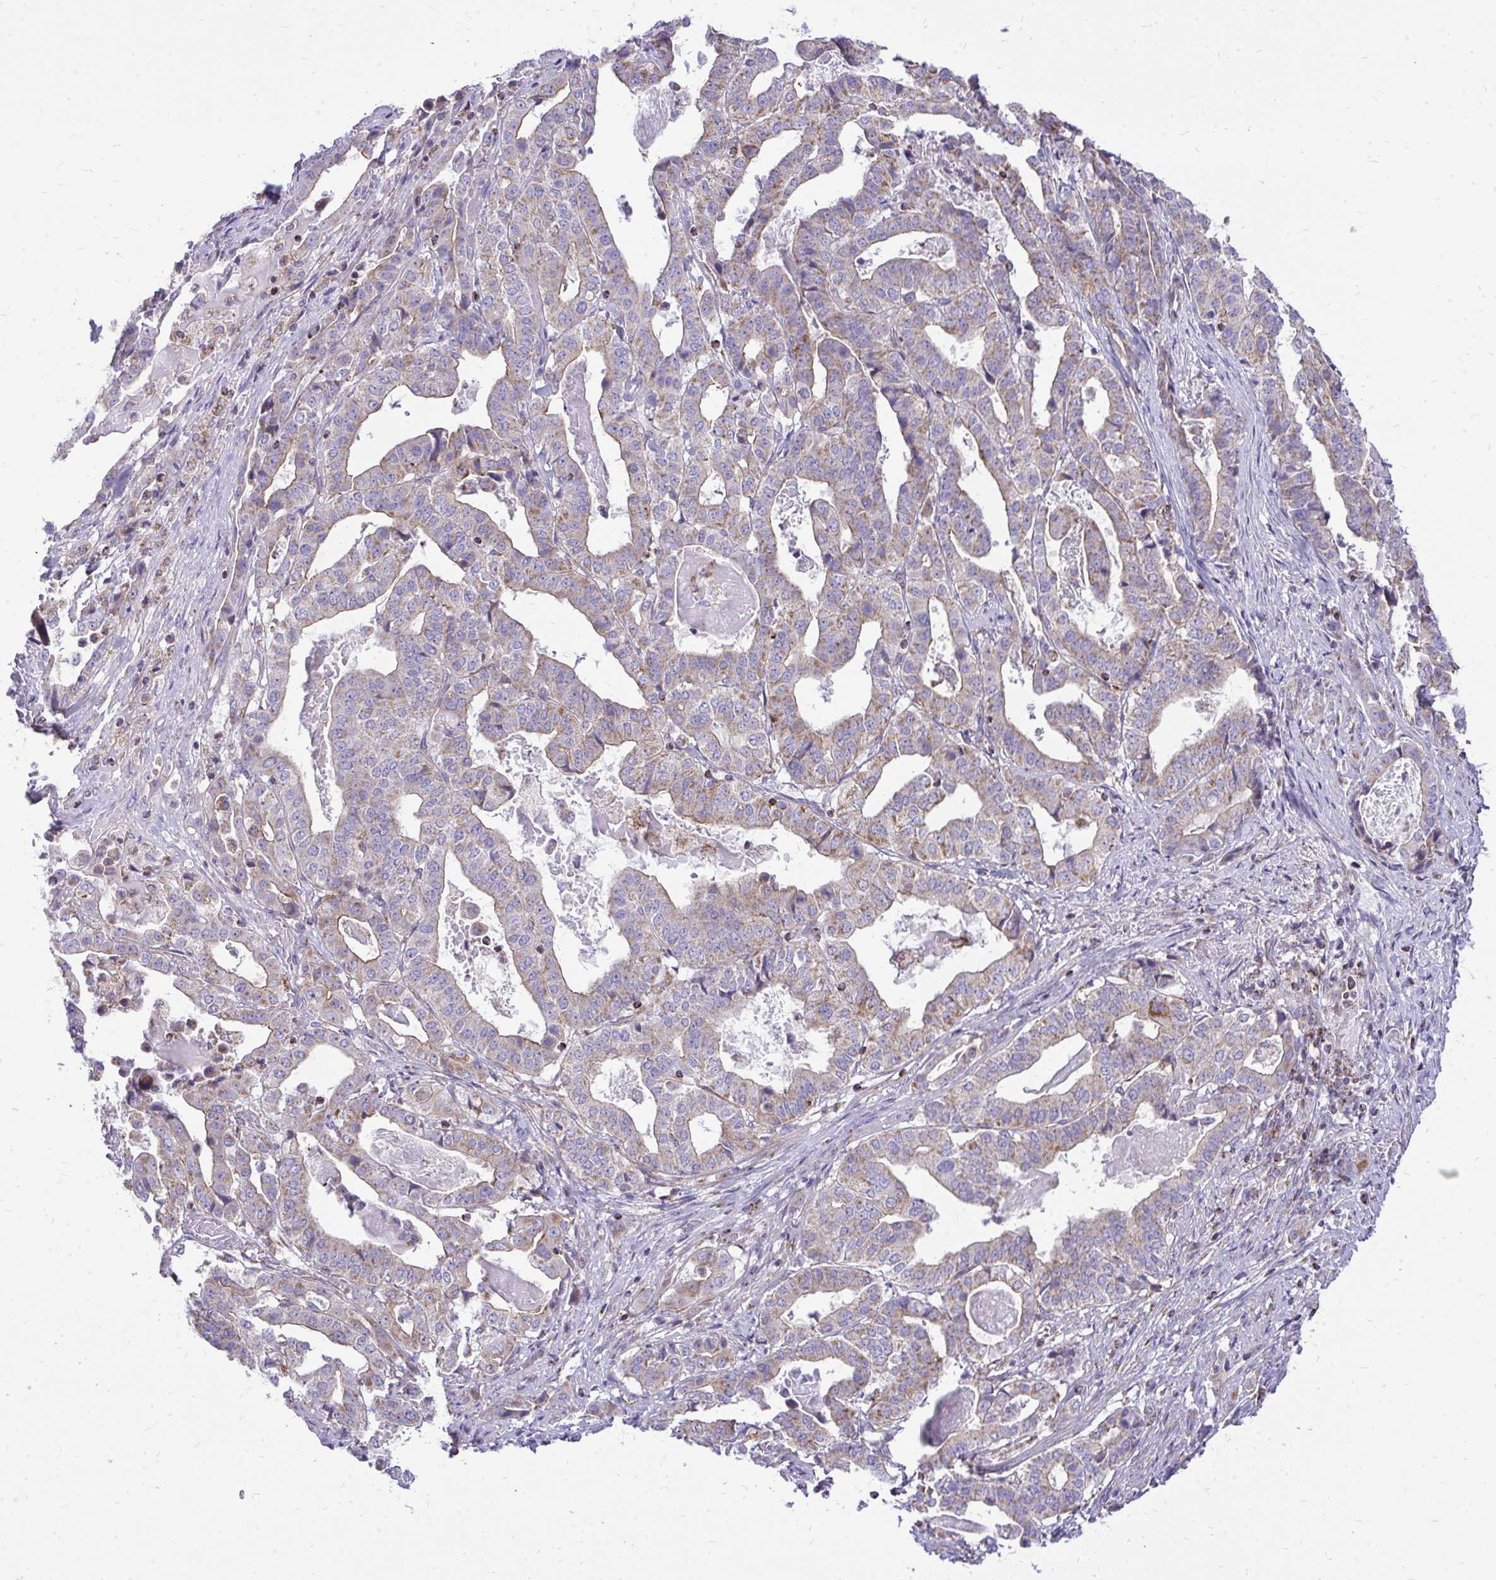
{"staining": {"intensity": "weak", "quantity": ">75%", "location": "cytoplasmic/membranous"}, "tissue": "stomach cancer", "cell_type": "Tumor cells", "image_type": "cancer", "snomed": [{"axis": "morphology", "description": "Adenocarcinoma, NOS"}, {"axis": "topography", "description": "Stomach"}], "caption": "IHC photomicrograph of neoplastic tissue: human stomach cancer (adenocarcinoma) stained using IHC shows low levels of weak protein expression localized specifically in the cytoplasmic/membranous of tumor cells, appearing as a cytoplasmic/membranous brown color.", "gene": "SPTBN2", "patient": {"sex": "male", "age": 48}}